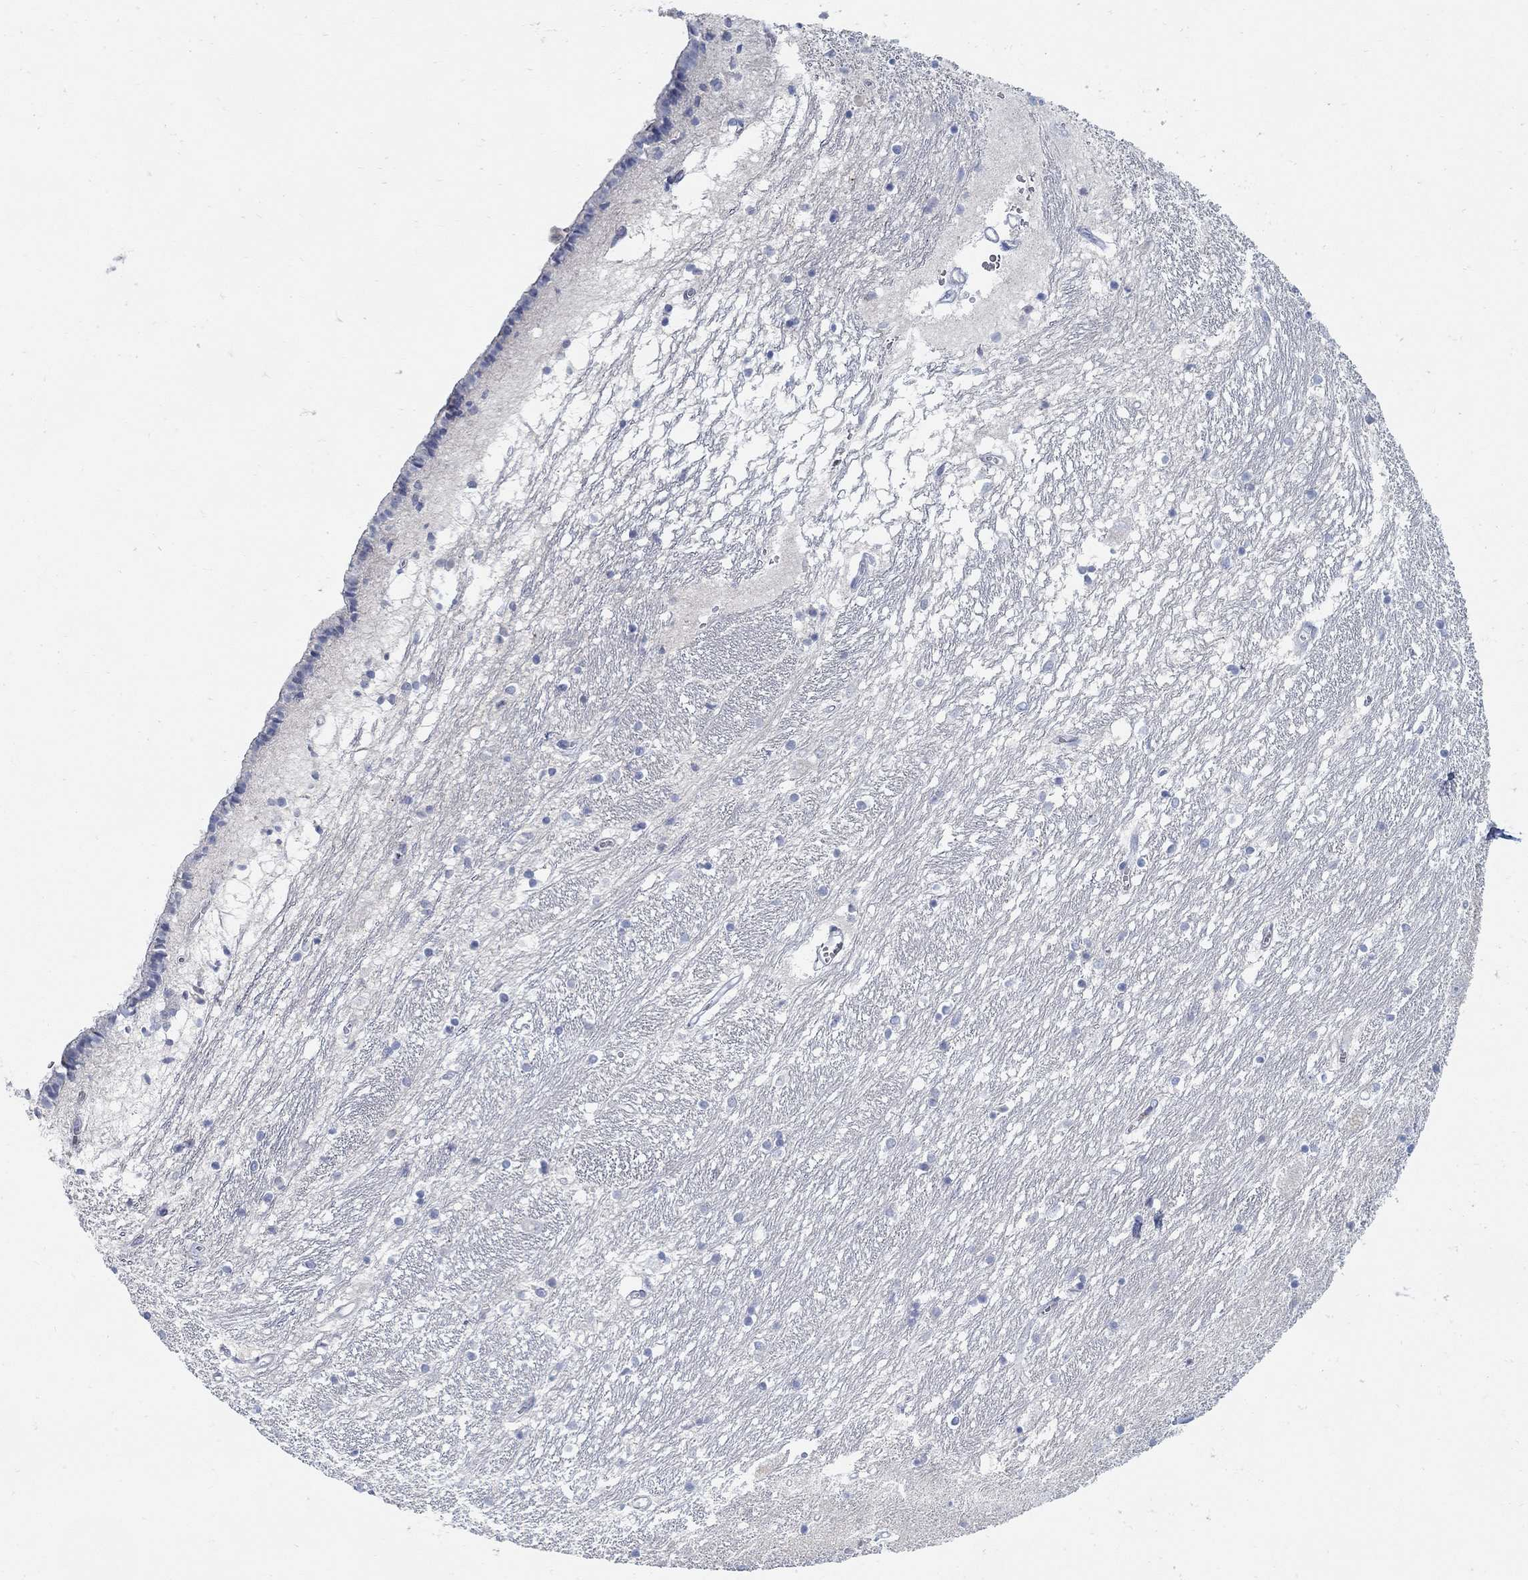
{"staining": {"intensity": "negative", "quantity": "none", "location": "none"}, "tissue": "caudate", "cell_type": "Glial cells", "image_type": "normal", "snomed": [{"axis": "morphology", "description": "Normal tissue, NOS"}, {"axis": "topography", "description": "Lateral ventricle wall"}], "caption": "Immunohistochemical staining of normal human caudate demonstrates no significant positivity in glial cells.", "gene": "ANO7", "patient": {"sex": "female", "age": 71}}